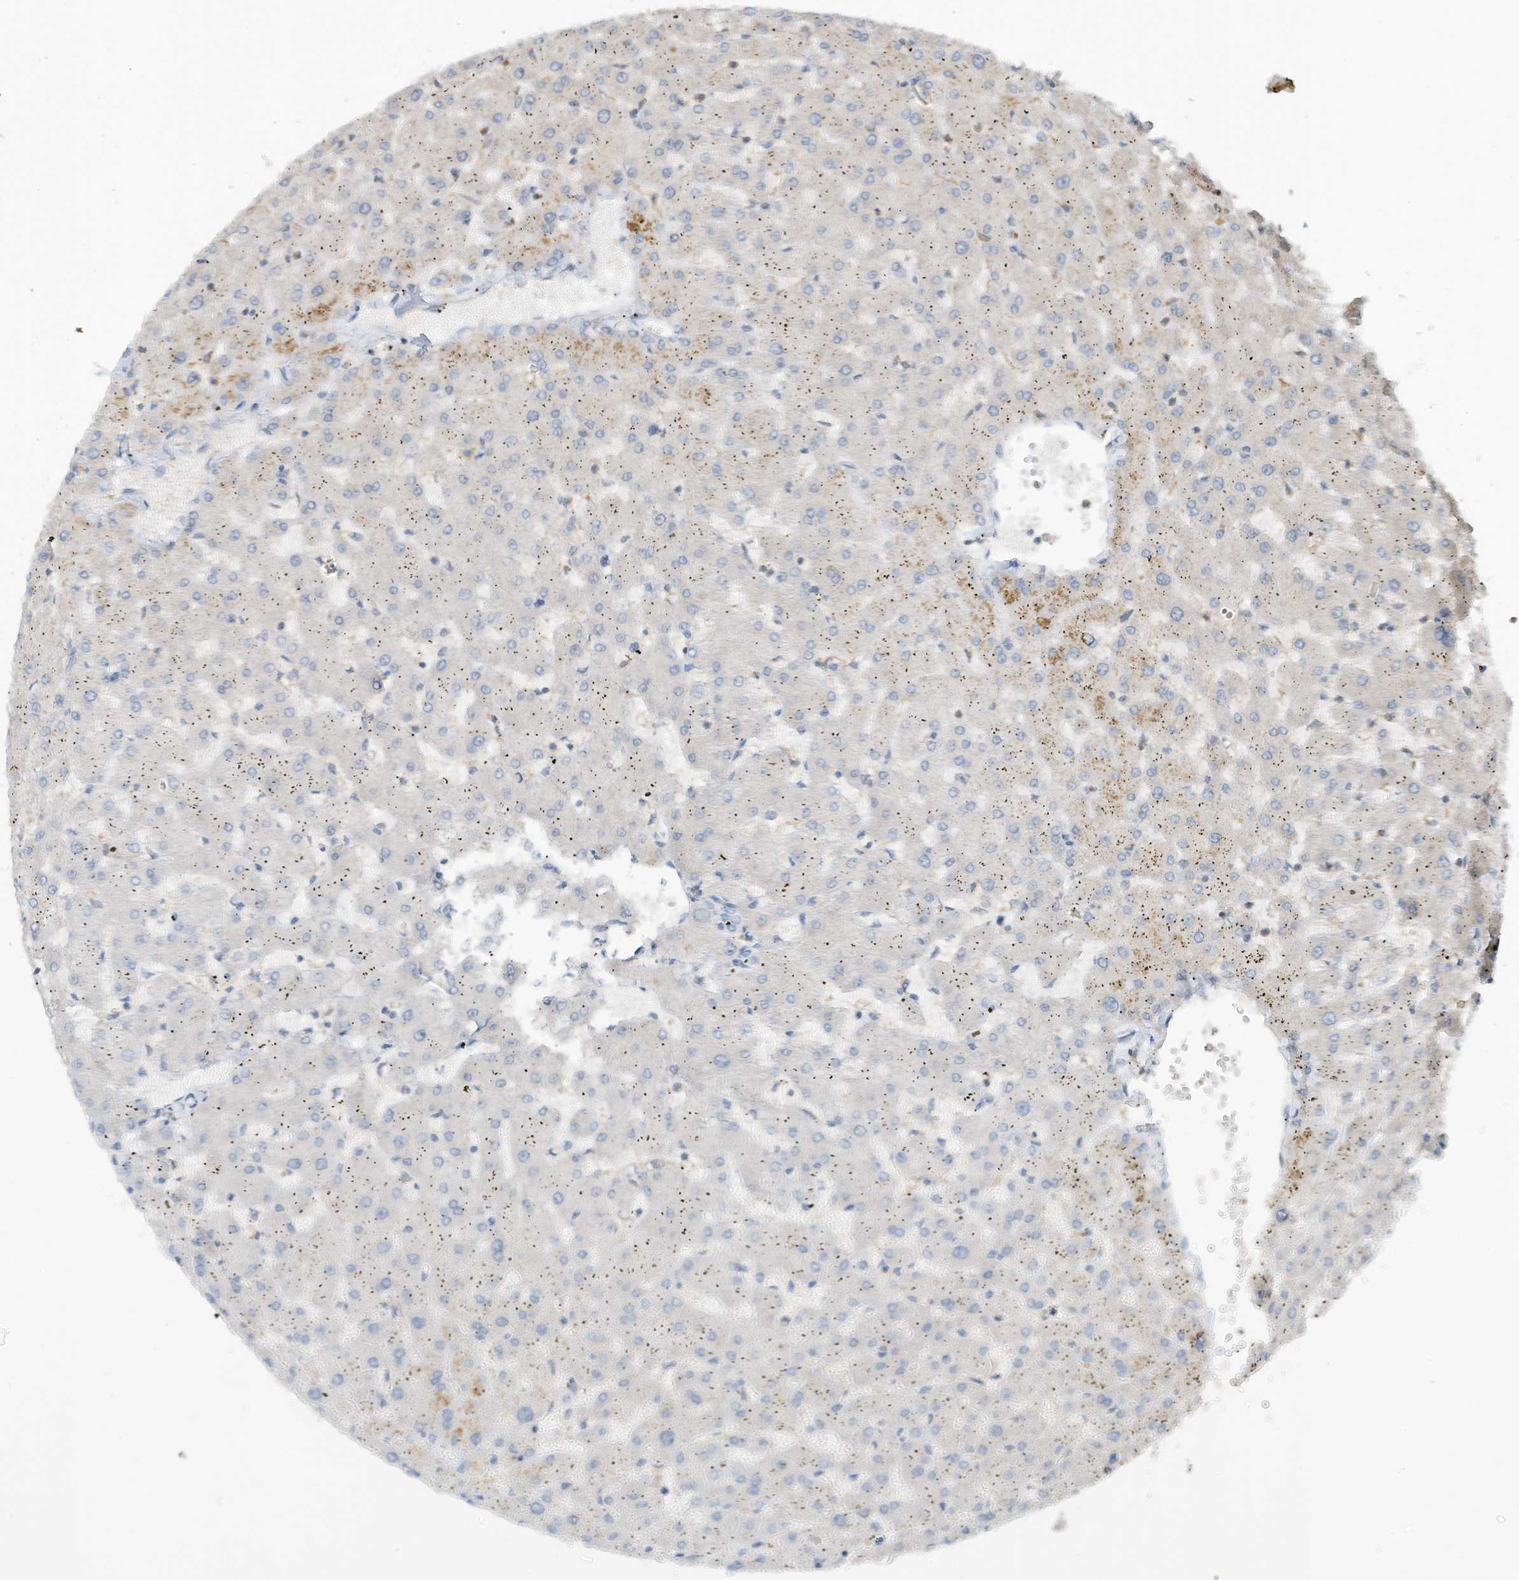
{"staining": {"intensity": "negative", "quantity": "none", "location": "none"}, "tissue": "liver", "cell_type": "Cholangiocytes", "image_type": "normal", "snomed": [{"axis": "morphology", "description": "Normal tissue, NOS"}, {"axis": "topography", "description": "Liver"}], "caption": "Cholangiocytes show no significant staining in benign liver.", "gene": "SLFN14", "patient": {"sex": "female", "age": 63}}